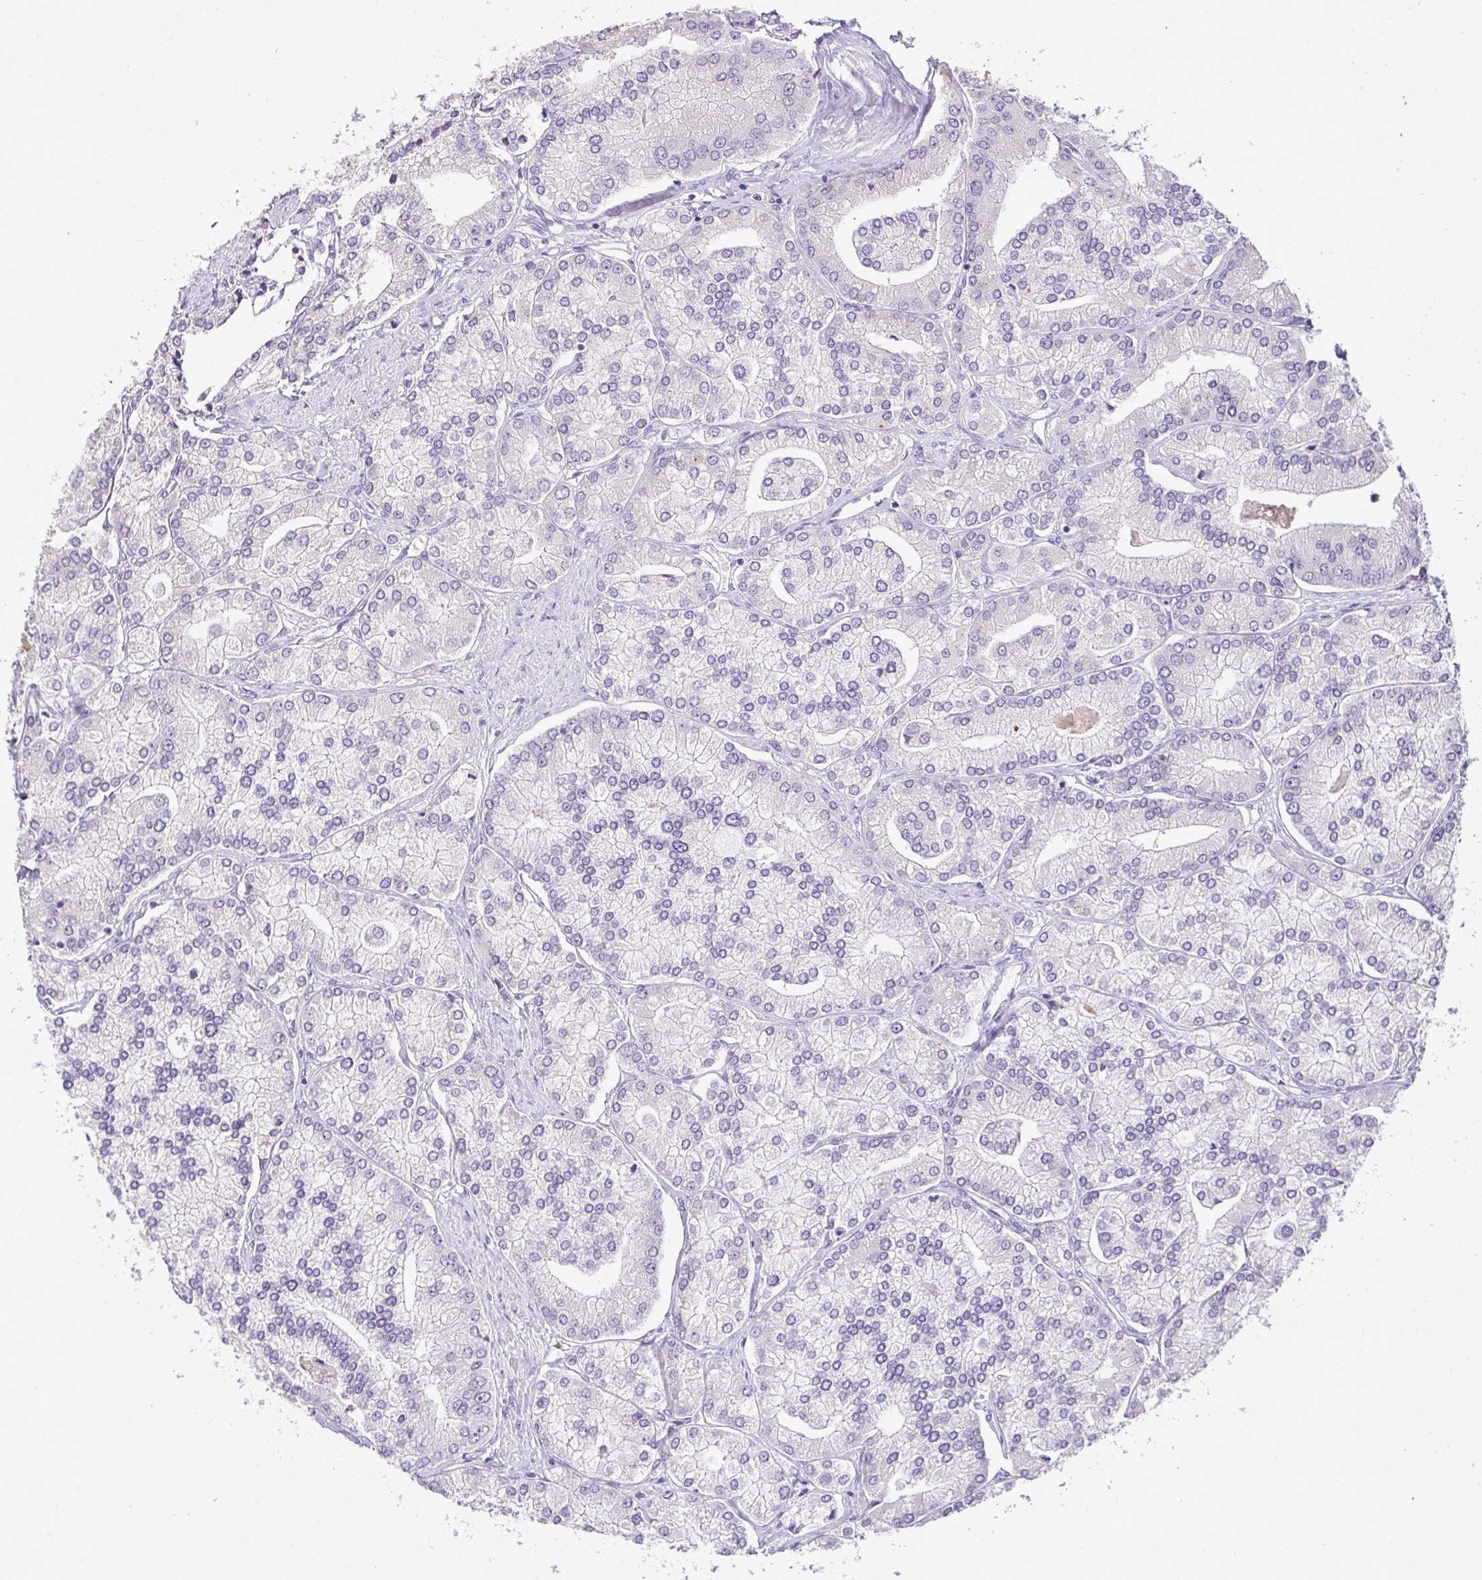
{"staining": {"intensity": "negative", "quantity": "none", "location": "none"}, "tissue": "prostate cancer", "cell_type": "Tumor cells", "image_type": "cancer", "snomed": [{"axis": "morphology", "description": "Adenocarcinoma, High grade"}, {"axis": "topography", "description": "Prostate"}], "caption": "A high-resolution histopathology image shows immunohistochemistry (IHC) staining of prostate high-grade adenocarcinoma, which reveals no significant positivity in tumor cells.", "gene": "CMPK1", "patient": {"sex": "male", "age": 61}}